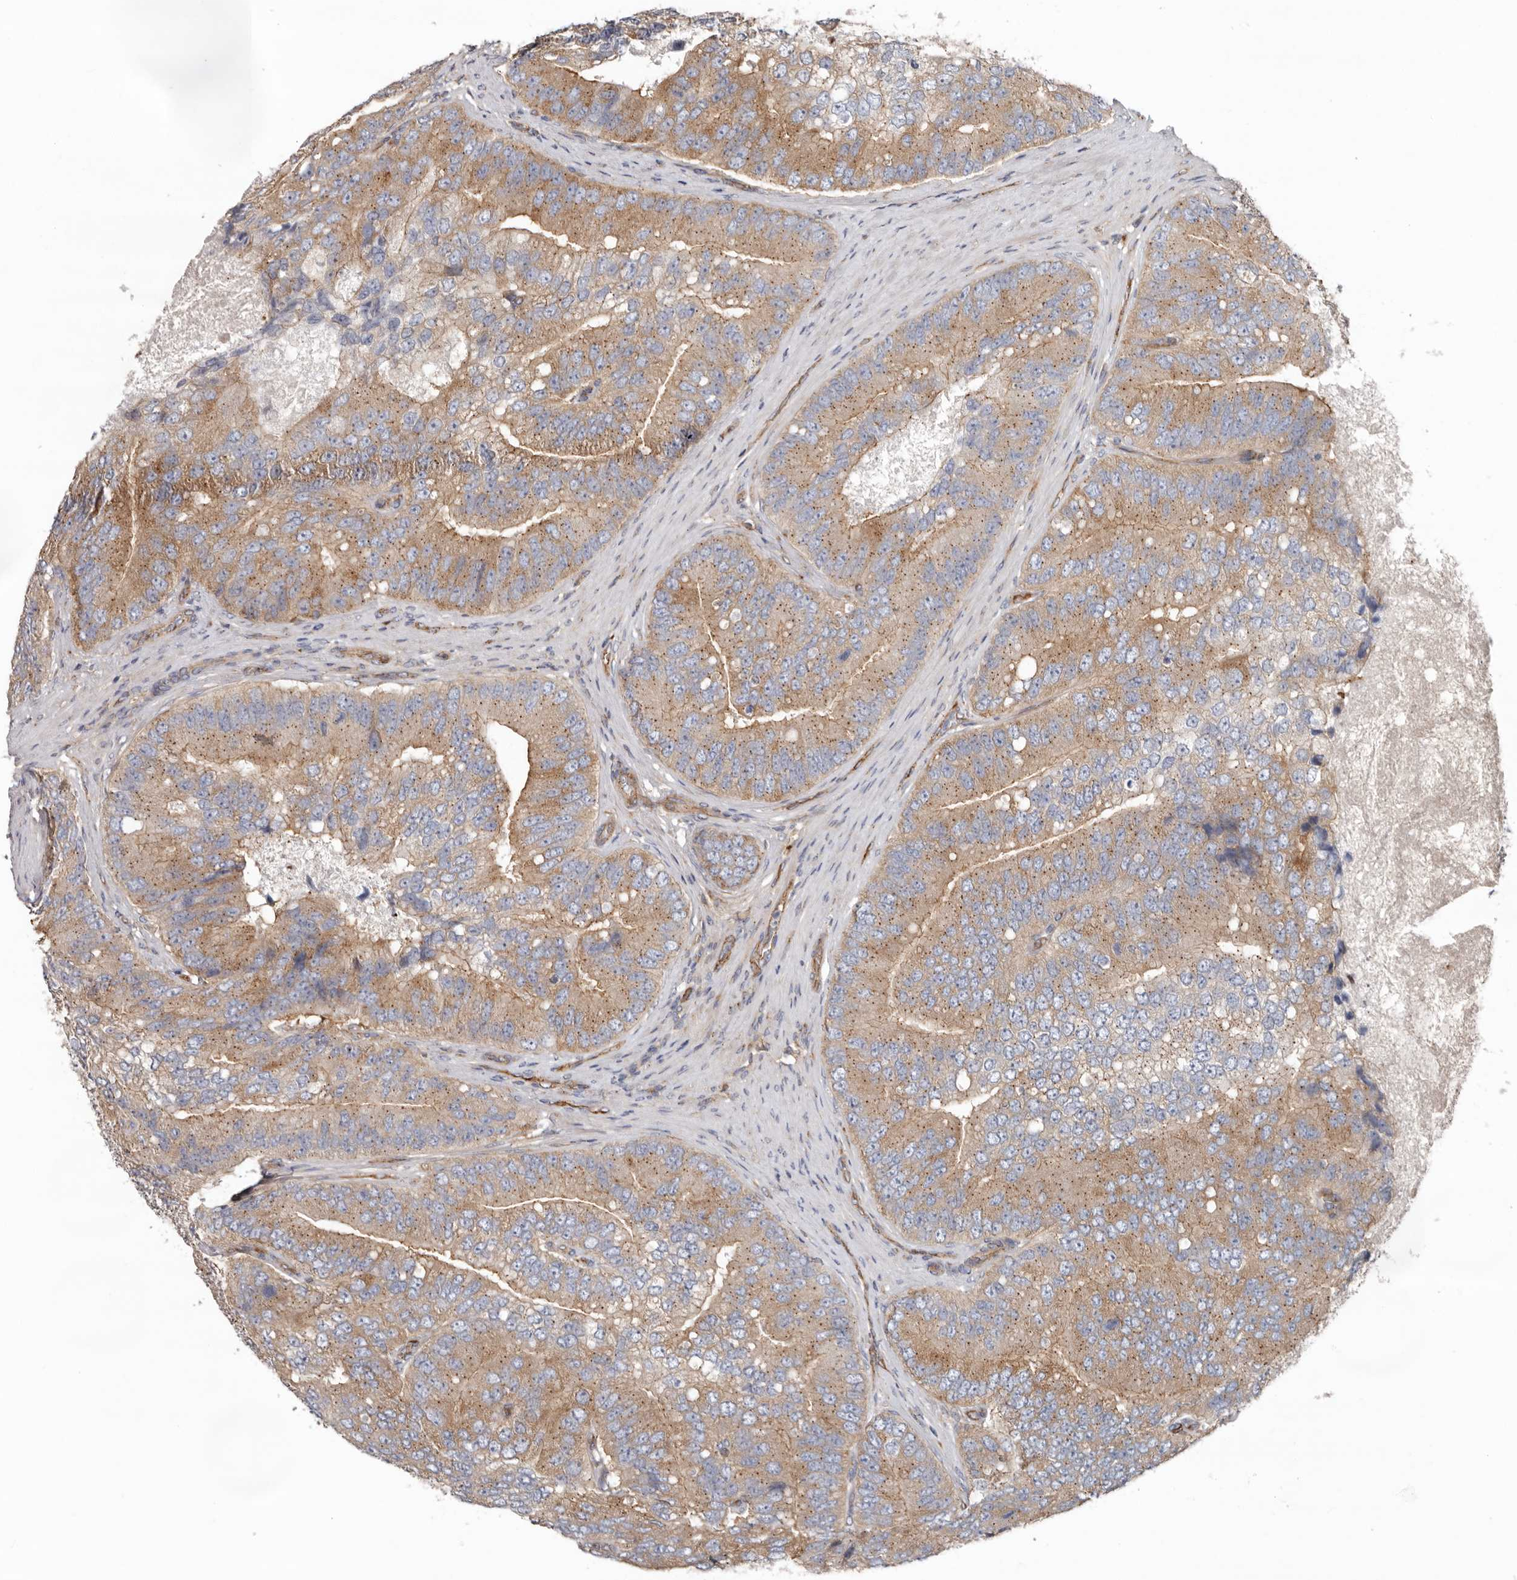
{"staining": {"intensity": "moderate", "quantity": ">75%", "location": "cytoplasmic/membranous"}, "tissue": "prostate cancer", "cell_type": "Tumor cells", "image_type": "cancer", "snomed": [{"axis": "morphology", "description": "Adenocarcinoma, High grade"}, {"axis": "topography", "description": "Prostate"}], "caption": "Prostate cancer stained with immunohistochemistry (IHC) shows moderate cytoplasmic/membranous staining in about >75% of tumor cells.", "gene": "LUZP1", "patient": {"sex": "male", "age": 70}}